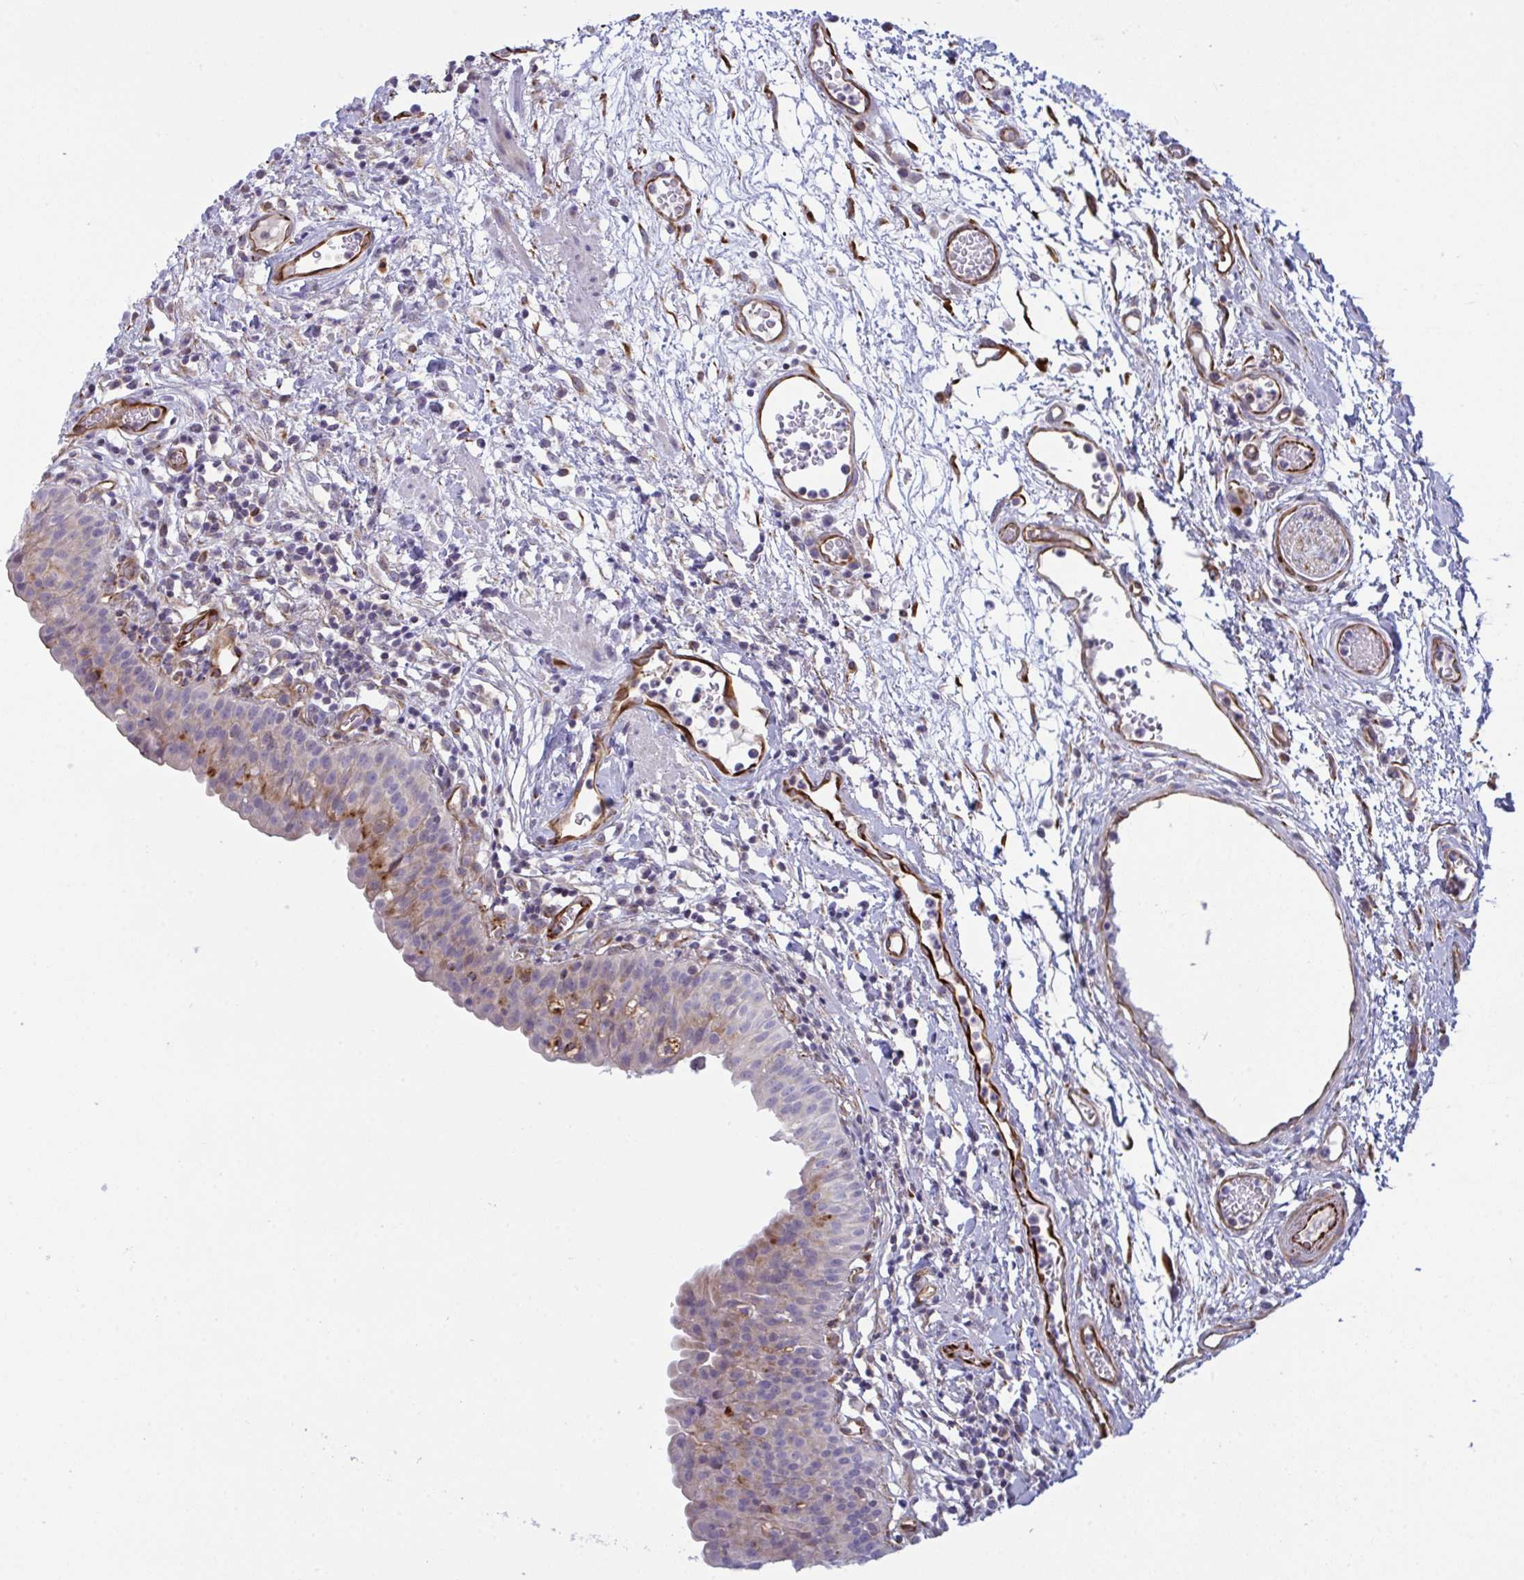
{"staining": {"intensity": "weak", "quantity": "25%-75%", "location": "cytoplasmic/membranous"}, "tissue": "urinary bladder", "cell_type": "Urothelial cells", "image_type": "normal", "snomed": [{"axis": "morphology", "description": "Normal tissue, NOS"}, {"axis": "morphology", "description": "Inflammation, NOS"}, {"axis": "topography", "description": "Urinary bladder"}], "caption": "Urinary bladder was stained to show a protein in brown. There is low levels of weak cytoplasmic/membranous expression in about 25%-75% of urothelial cells. (brown staining indicates protein expression, while blue staining denotes nuclei).", "gene": "DCBLD1", "patient": {"sex": "male", "age": 57}}